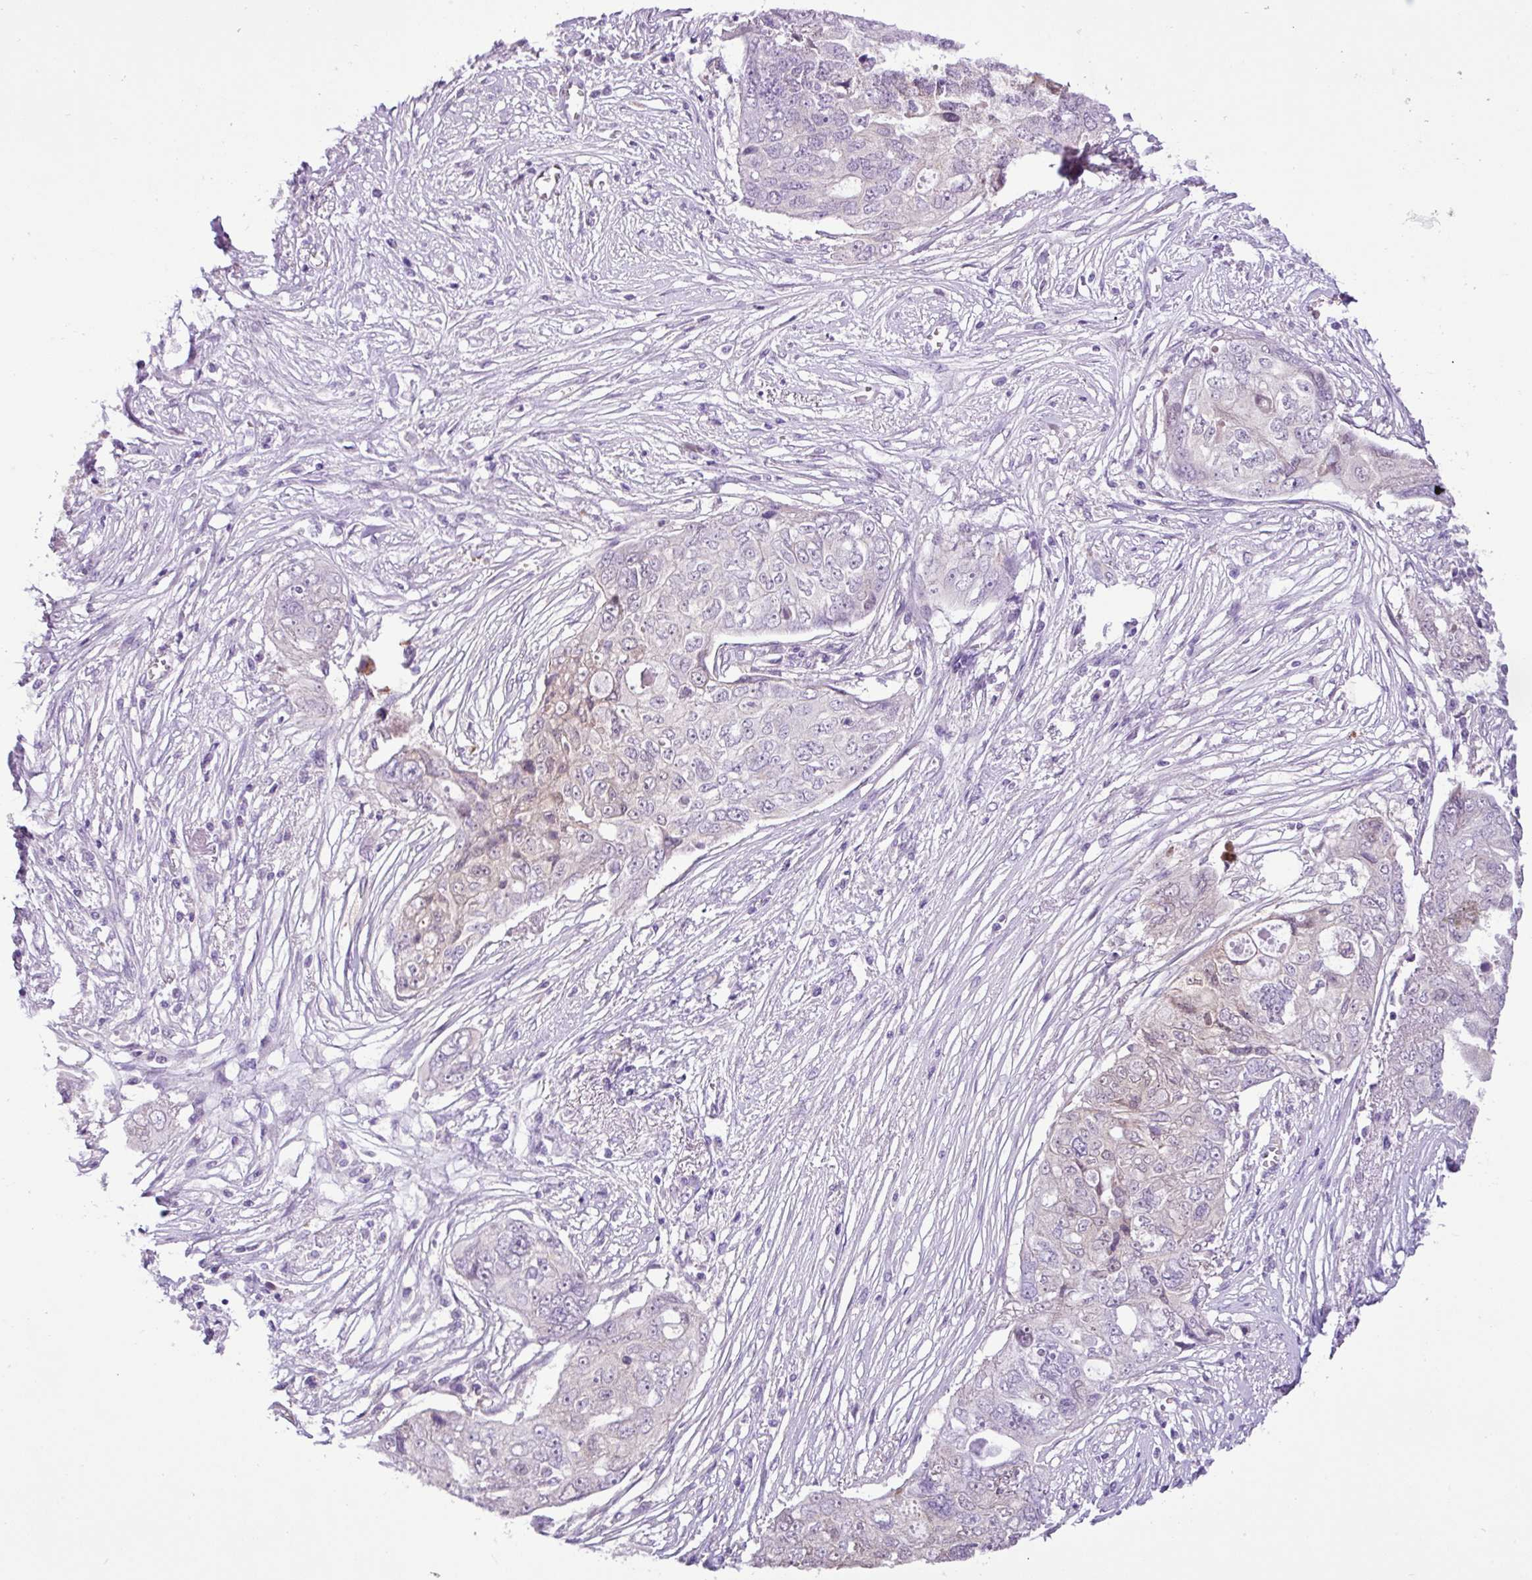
{"staining": {"intensity": "negative", "quantity": "none", "location": "none"}, "tissue": "ovarian cancer", "cell_type": "Tumor cells", "image_type": "cancer", "snomed": [{"axis": "morphology", "description": "Carcinoma, endometroid"}, {"axis": "topography", "description": "Ovary"}], "caption": "Micrograph shows no protein expression in tumor cells of ovarian endometroid carcinoma tissue.", "gene": "TONSL", "patient": {"sex": "female", "age": 70}}